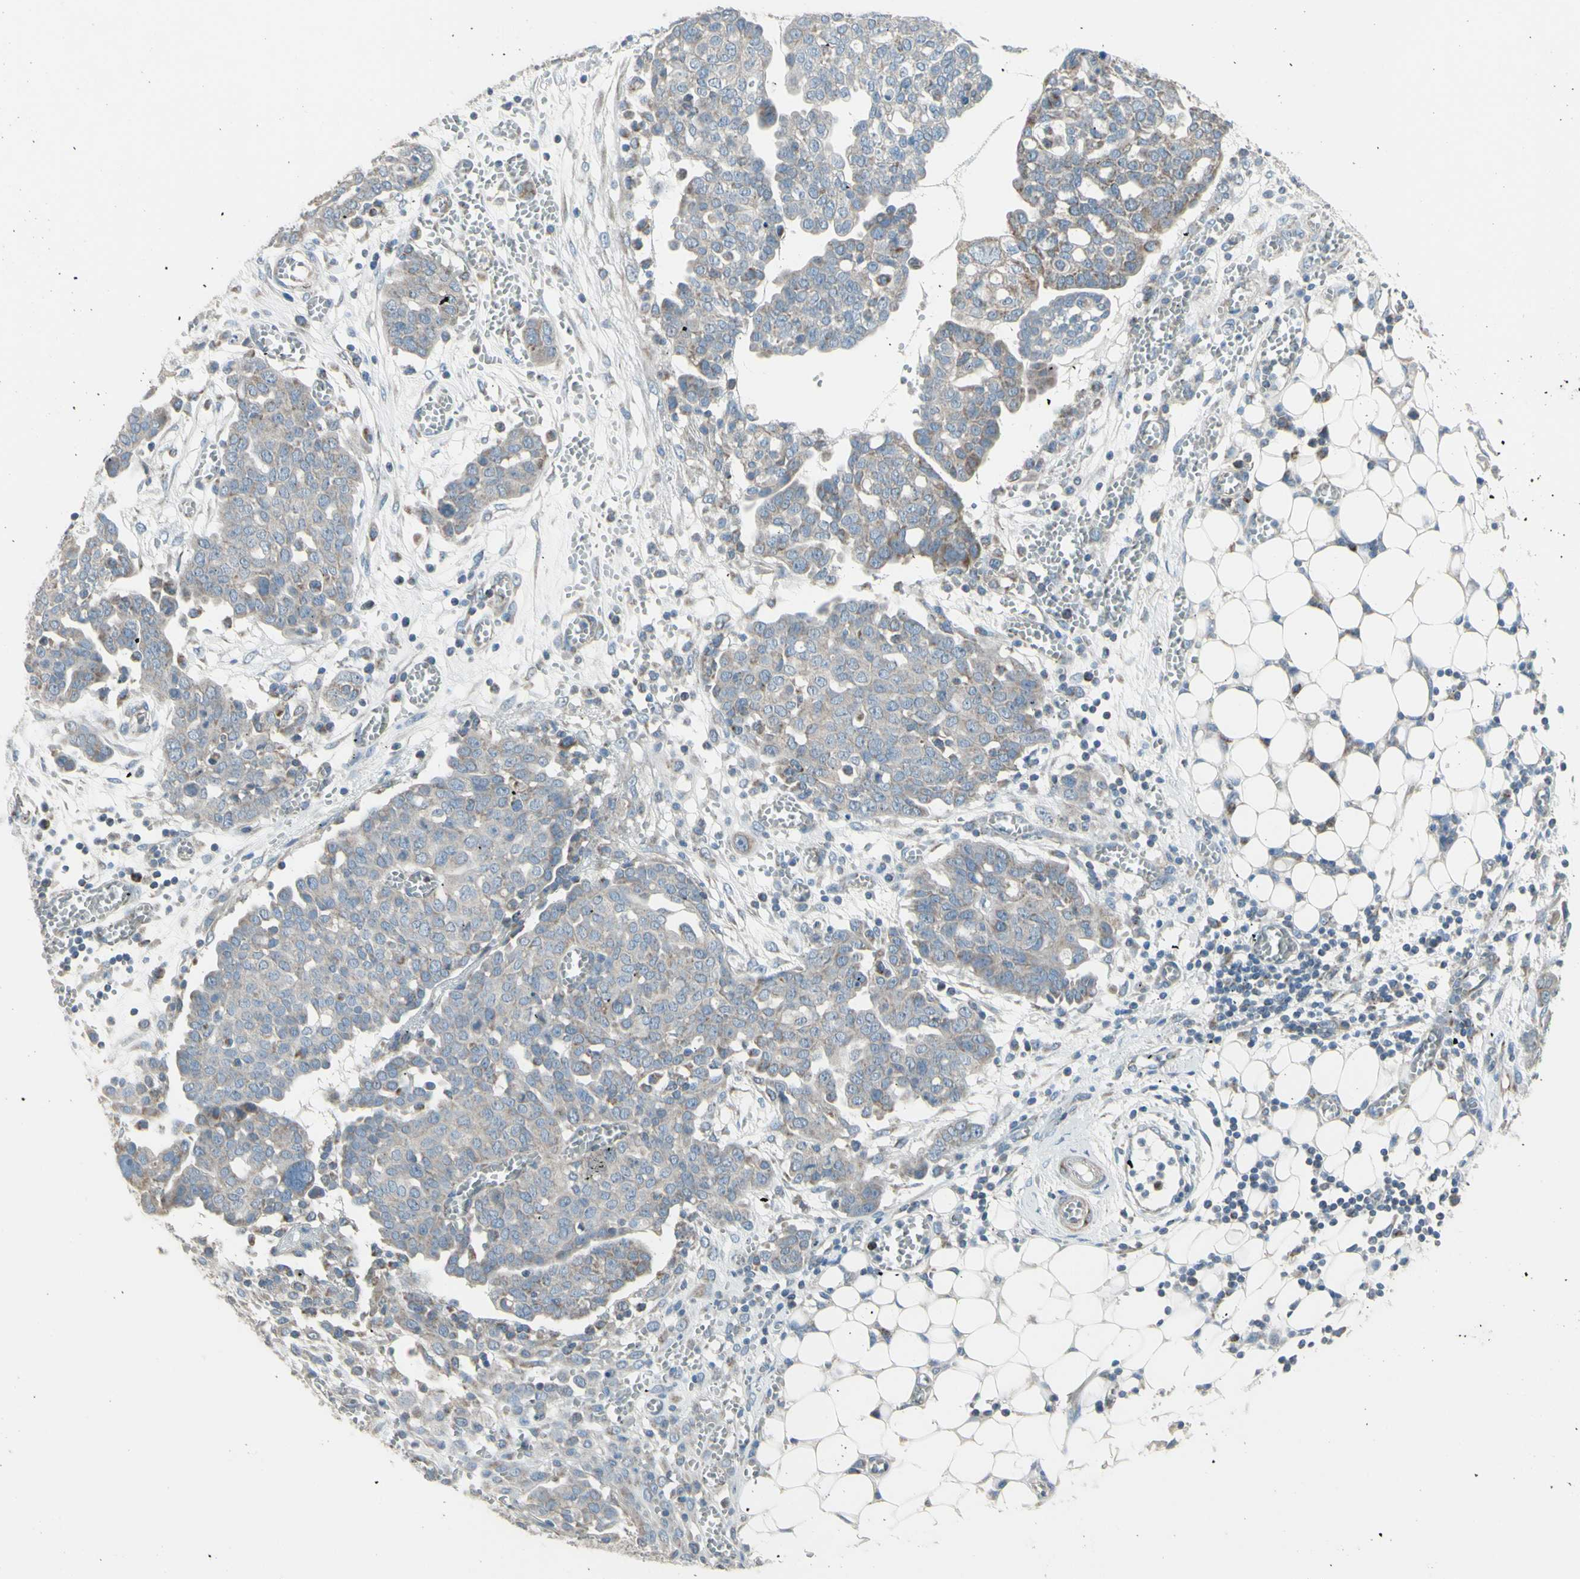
{"staining": {"intensity": "weak", "quantity": "25%-75%", "location": "cytoplasmic/membranous"}, "tissue": "ovarian cancer", "cell_type": "Tumor cells", "image_type": "cancer", "snomed": [{"axis": "morphology", "description": "Cystadenocarcinoma, serous, NOS"}, {"axis": "topography", "description": "Soft tissue"}, {"axis": "topography", "description": "Ovary"}], "caption": "Weak cytoplasmic/membranous protein positivity is seen in about 25%-75% of tumor cells in ovarian cancer. (Brightfield microscopy of DAB IHC at high magnification).", "gene": "FAM171B", "patient": {"sex": "female", "age": 57}}